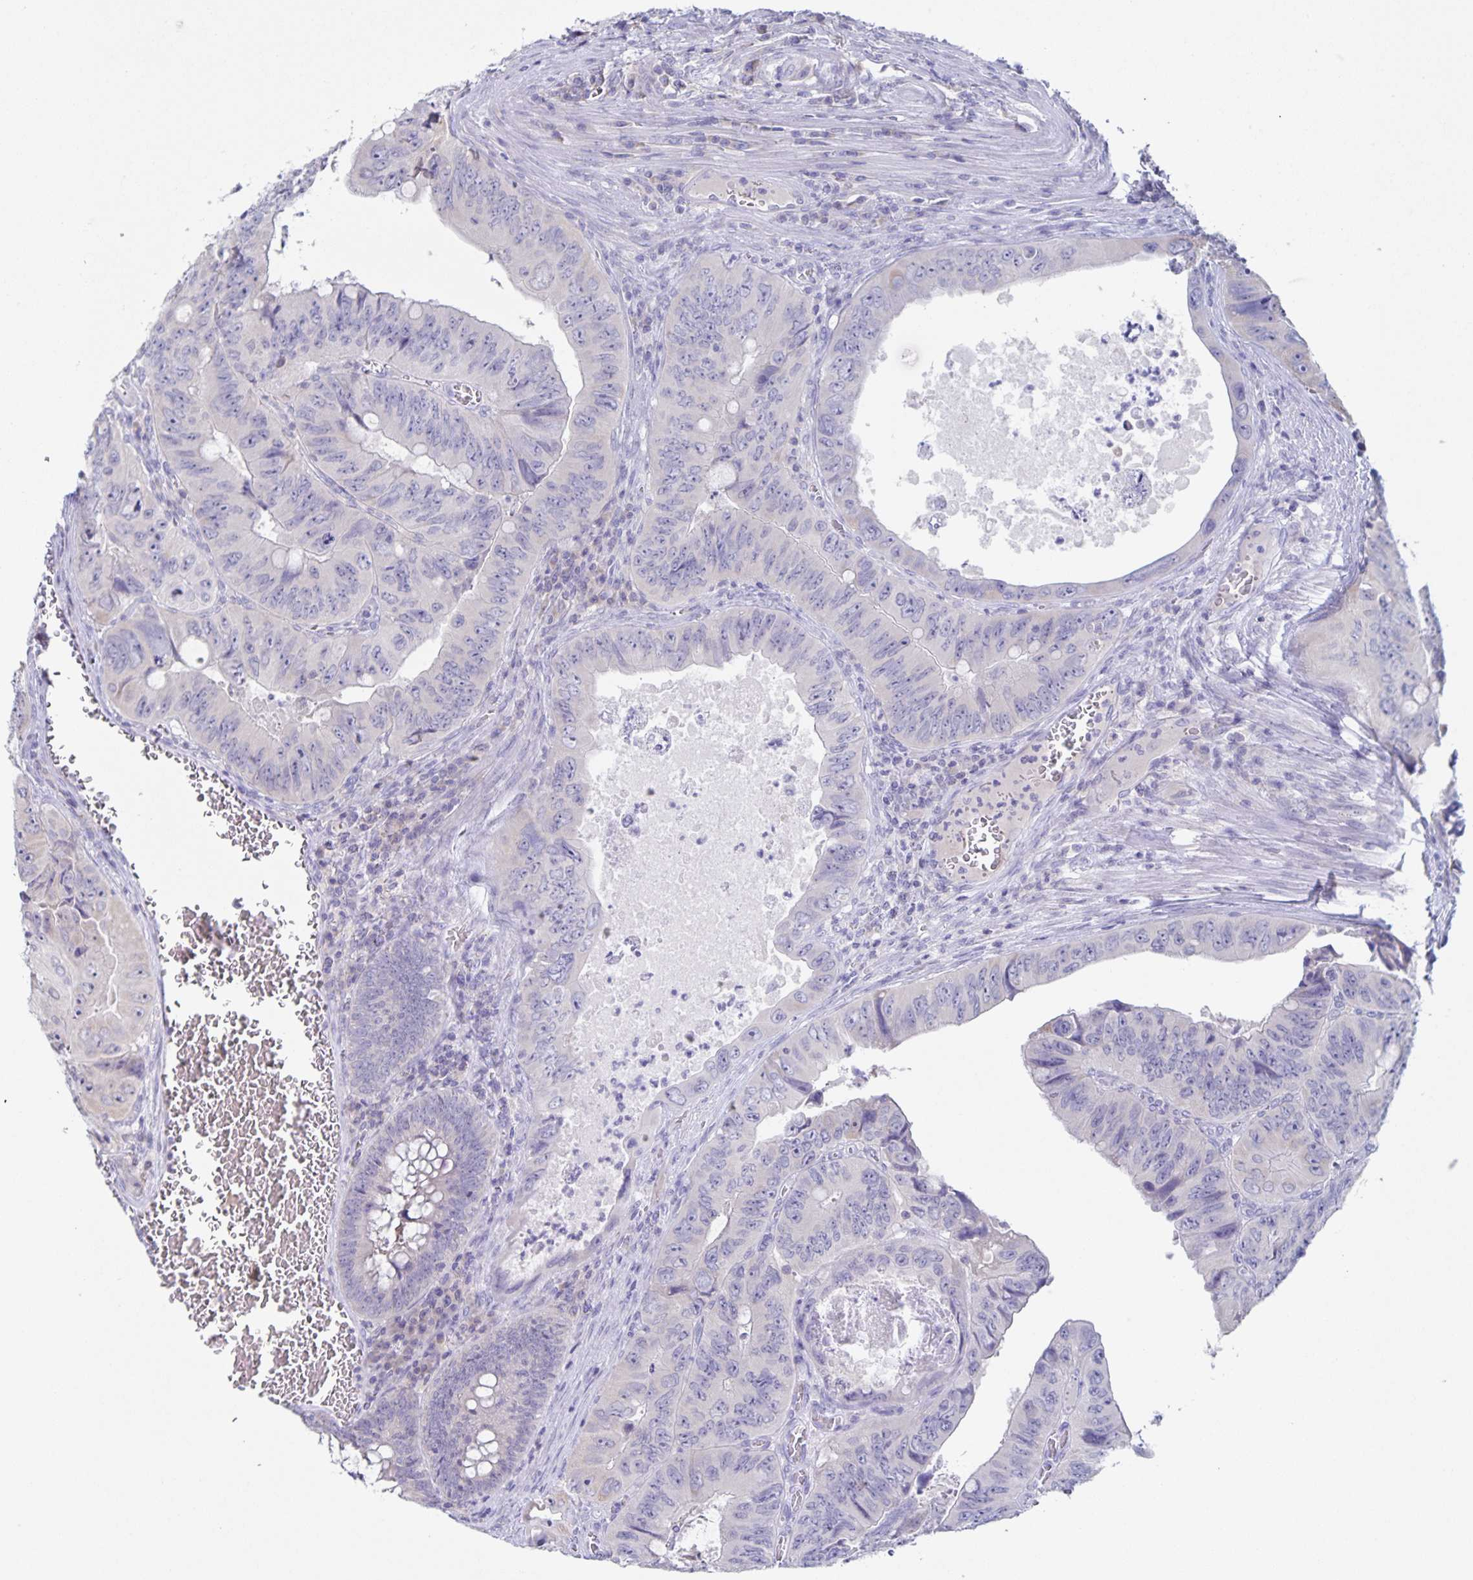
{"staining": {"intensity": "negative", "quantity": "none", "location": "none"}, "tissue": "colorectal cancer", "cell_type": "Tumor cells", "image_type": "cancer", "snomed": [{"axis": "morphology", "description": "Adenocarcinoma, NOS"}, {"axis": "topography", "description": "Colon"}], "caption": "Protein analysis of colorectal adenocarcinoma demonstrates no significant positivity in tumor cells.", "gene": "RPL36A", "patient": {"sex": "female", "age": 84}}